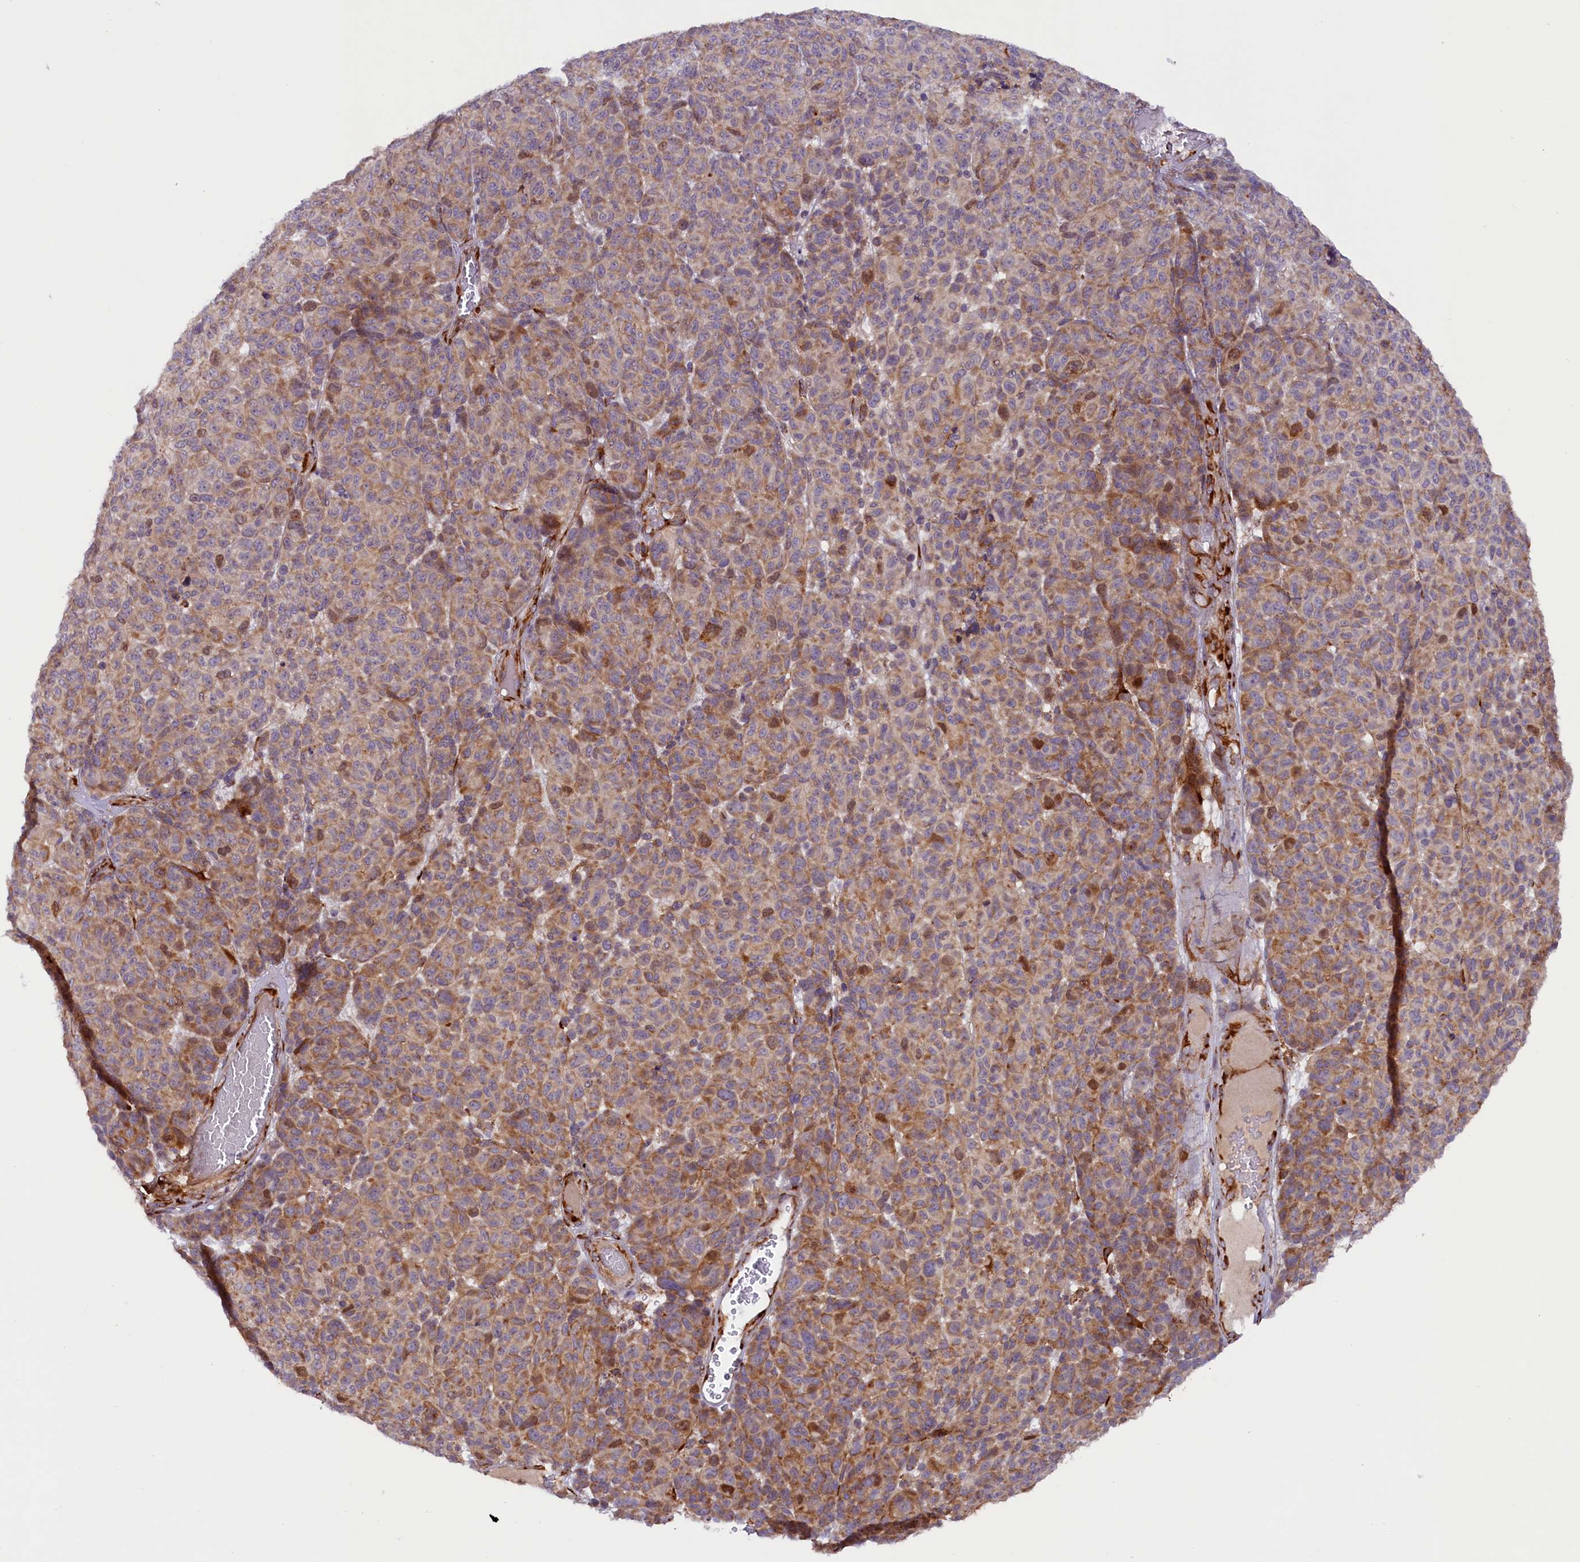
{"staining": {"intensity": "moderate", "quantity": ">75%", "location": "cytoplasmic/membranous"}, "tissue": "melanoma", "cell_type": "Tumor cells", "image_type": "cancer", "snomed": [{"axis": "morphology", "description": "Malignant melanoma, NOS"}, {"axis": "topography", "description": "Skin"}], "caption": "Immunohistochemical staining of human melanoma displays medium levels of moderate cytoplasmic/membranous protein expression in about >75% of tumor cells.", "gene": "SSC5D", "patient": {"sex": "male", "age": 49}}